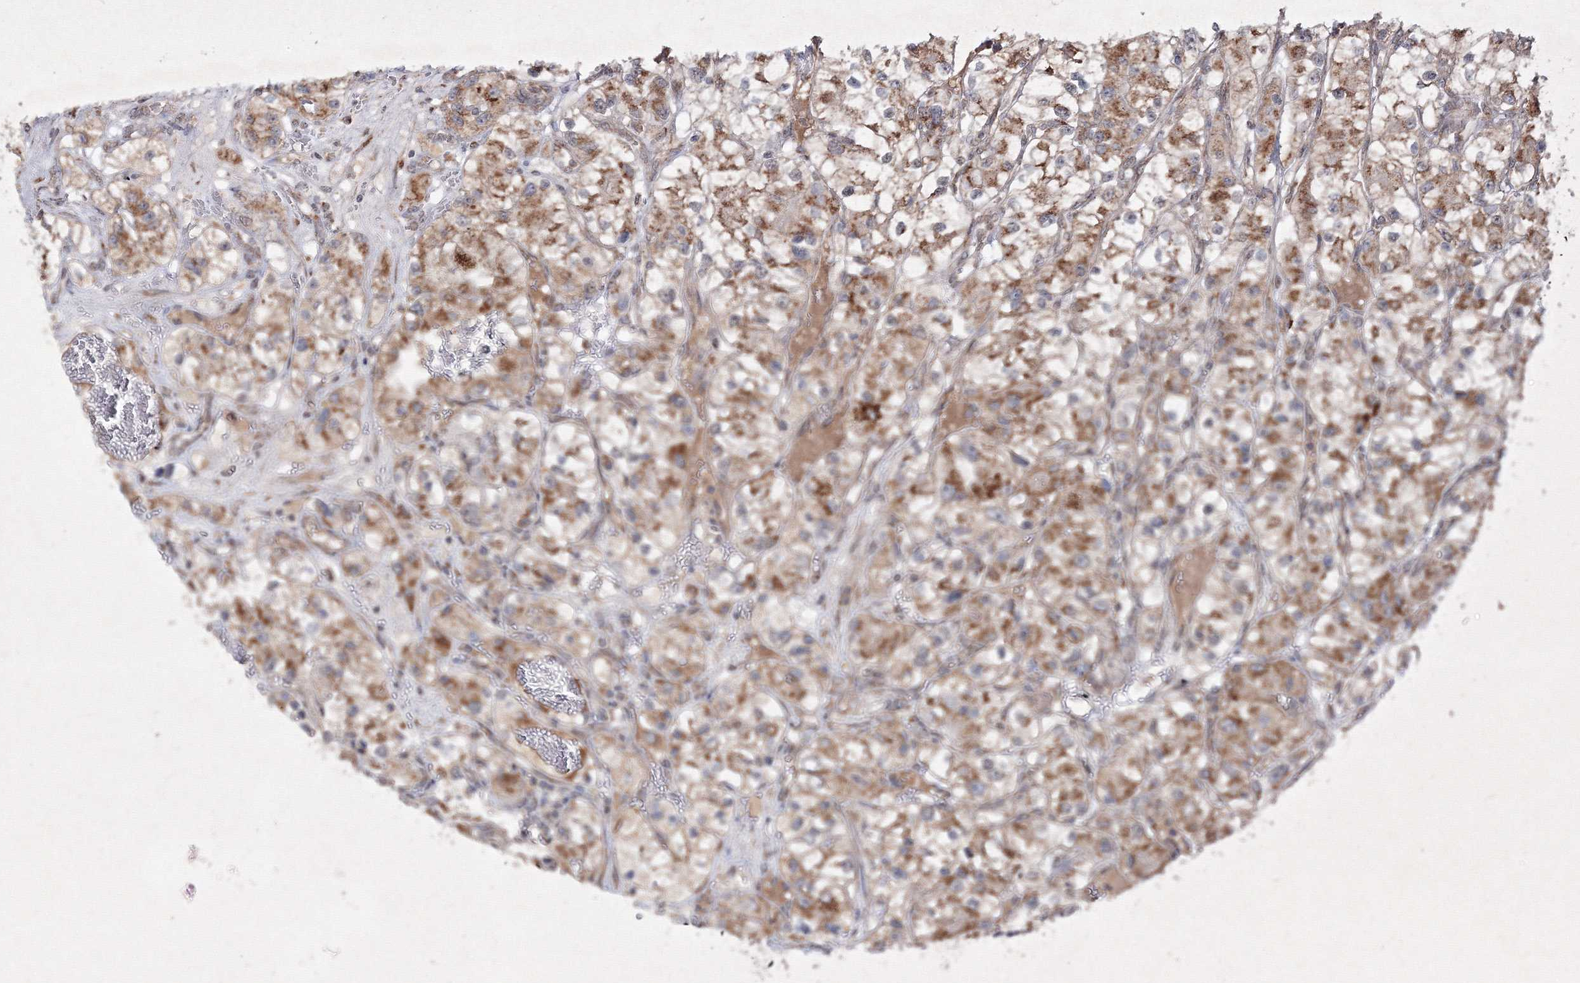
{"staining": {"intensity": "moderate", "quantity": ">75%", "location": "cytoplasmic/membranous"}, "tissue": "renal cancer", "cell_type": "Tumor cells", "image_type": "cancer", "snomed": [{"axis": "morphology", "description": "Adenocarcinoma, NOS"}, {"axis": "topography", "description": "Kidney"}], "caption": "This is an image of immunohistochemistry staining of adenocarcinoma (renal), which shows moderate positivity in the cytoplasmic/membranous of tumor cells.", "gene": "PEX13", "patient": {"sex": "female", "age": 57}}